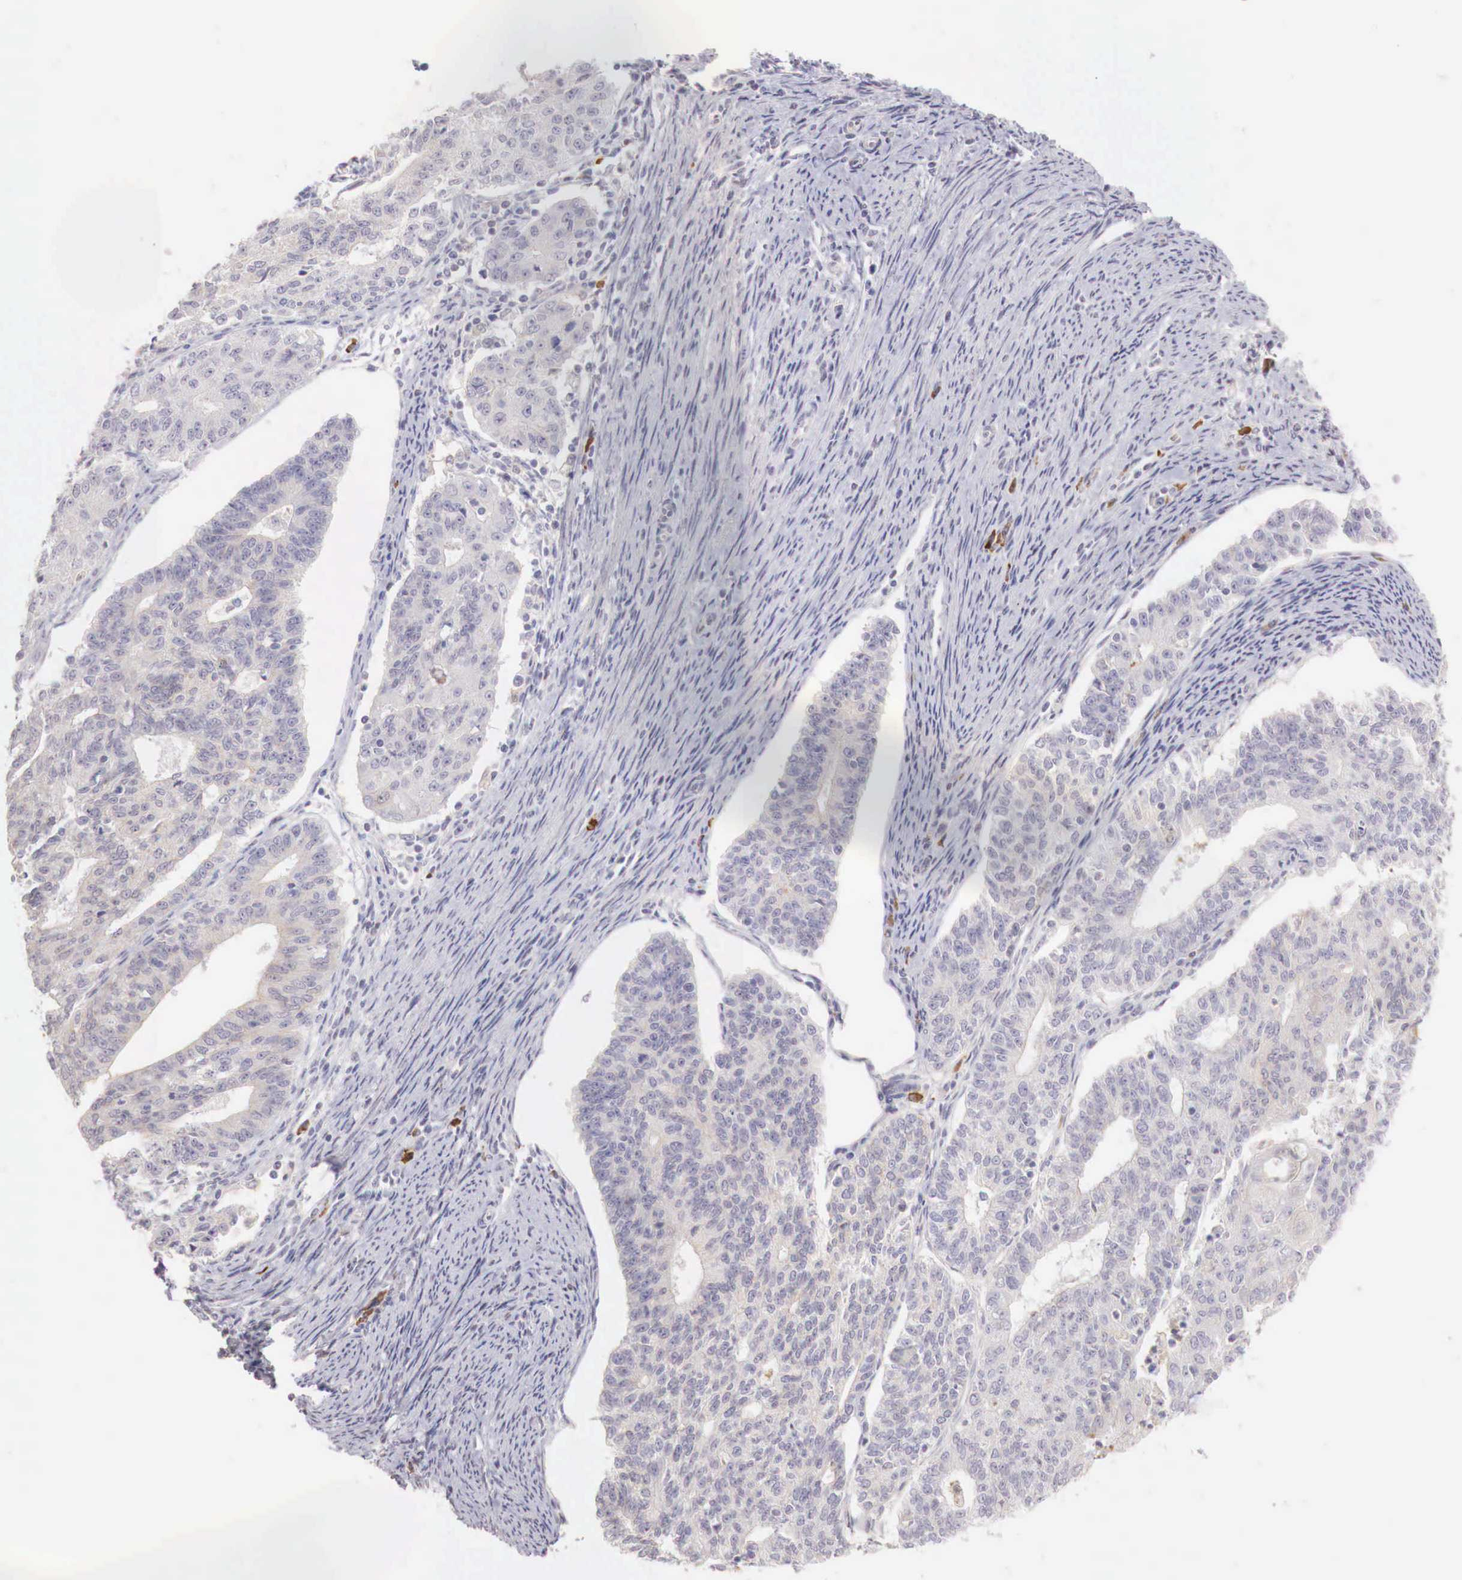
{"staining": {"intensity": "weak", "quantity": "<25%", "location": "cytoplasmic/membranous"}, "tissue": "endometrial cancer", "cell_type": "Tumor cells", "image_type": "cancer", "snomed": [{"axis": "morphology", "description": "Adenocarcinoma, NOS"}, {"axis": "topography", "description": "Endometrium"}], "caption": "Immunohistochemical staining of endometrial cancer (adenocarcinoma) exhibits no significant staining in tumor cells.", "gene": "XPNPEP2", "patient": {"sex": "female", "age": 56}}